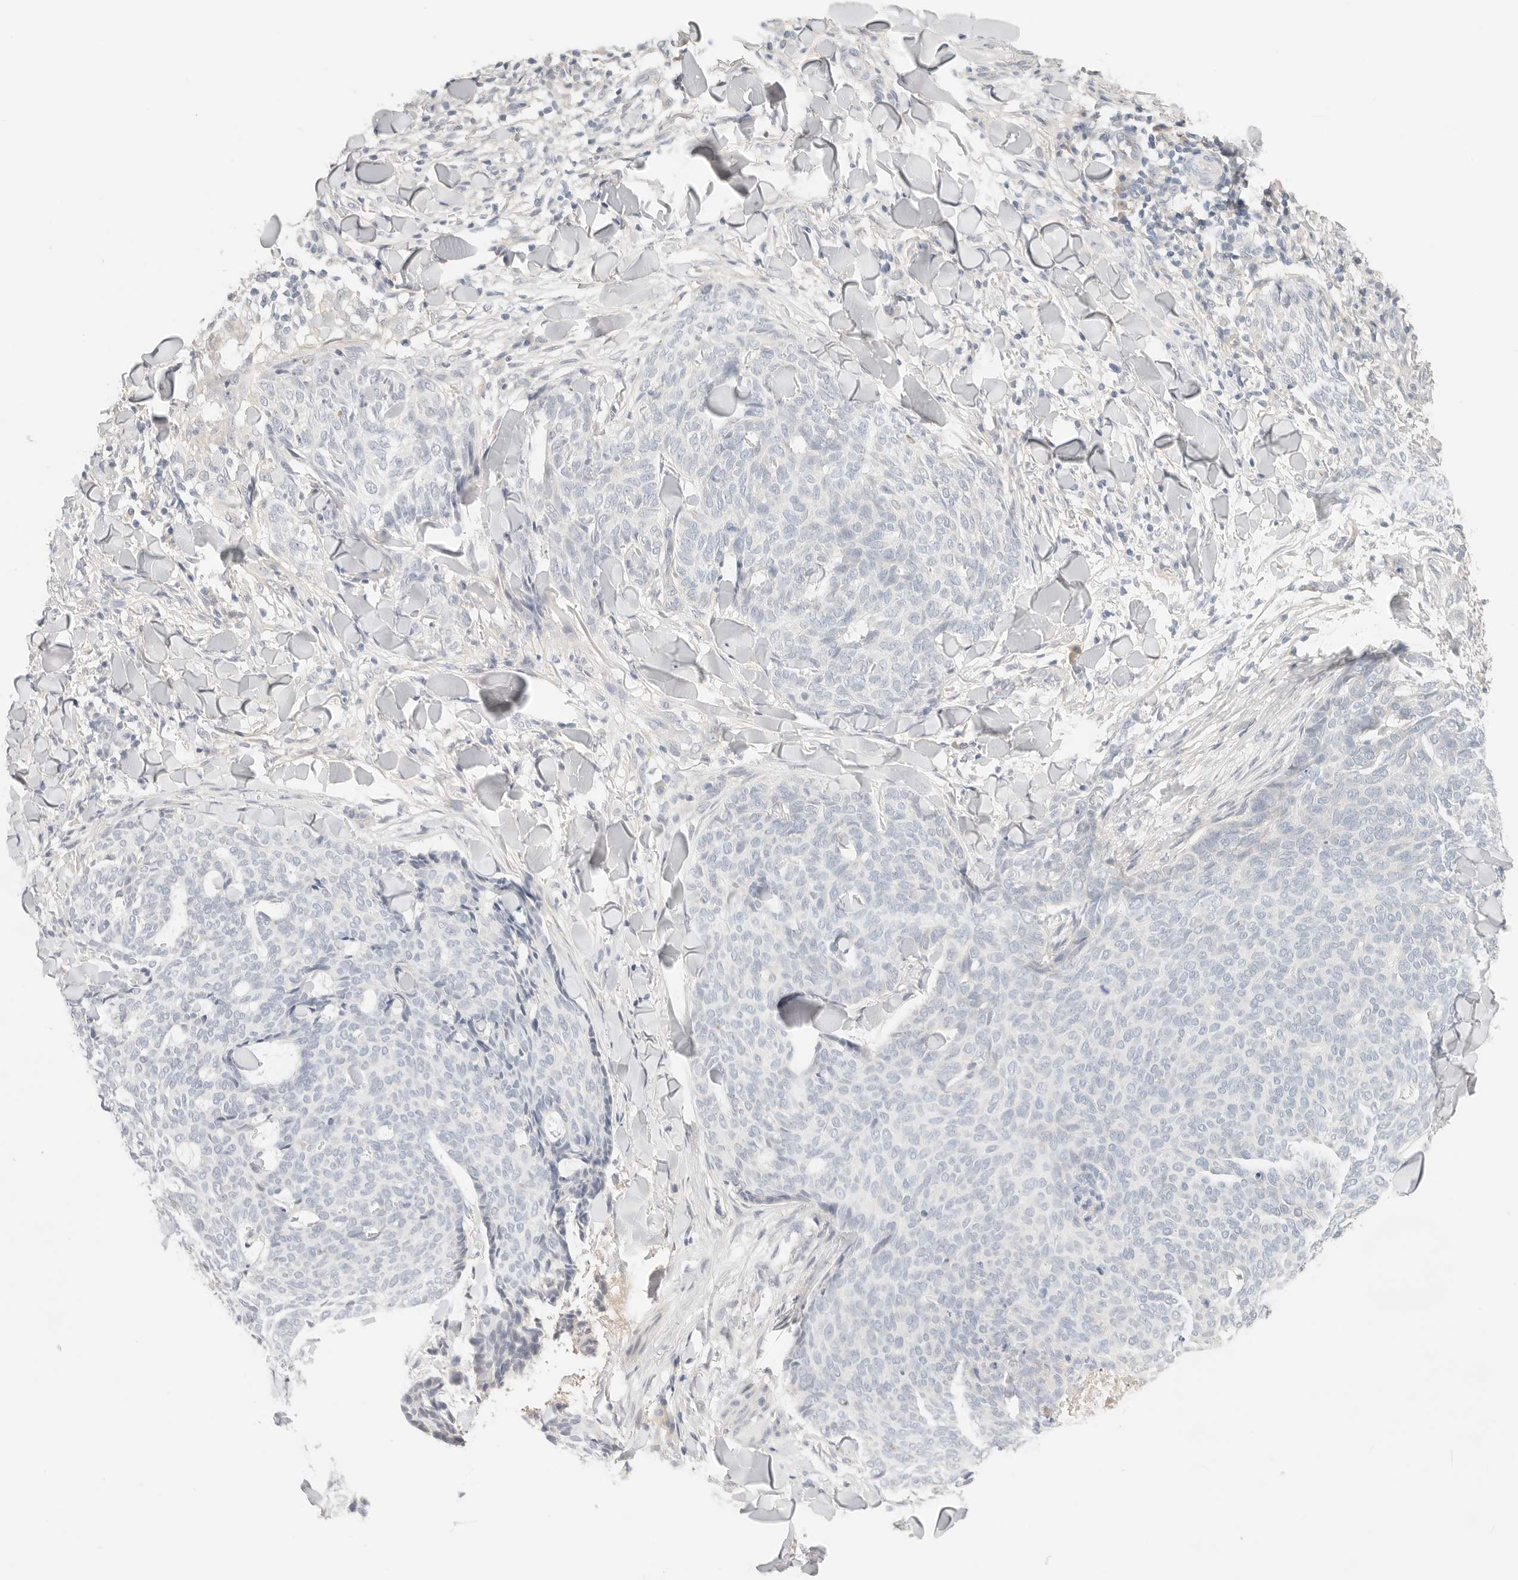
{"staining": {"intensity": "negative", "quantity": "none", "location": "none"}, "tissue": "skin cancer", "cell_type": "Tumor cells", "image_type": "cancer", "snomed": [{"axis": "morphology", "description": "Normal tissue, NOS"}, {"axis": "morphology", "description": "Basal cell carcinoma"}, {"axis": "topography", "description": "Skin"}], "caption": "The image exhibits no significant expression in tumor cells of skin cancer.", "gene": "SPHK1", "patient": {"sex": "male", "age": 50}}